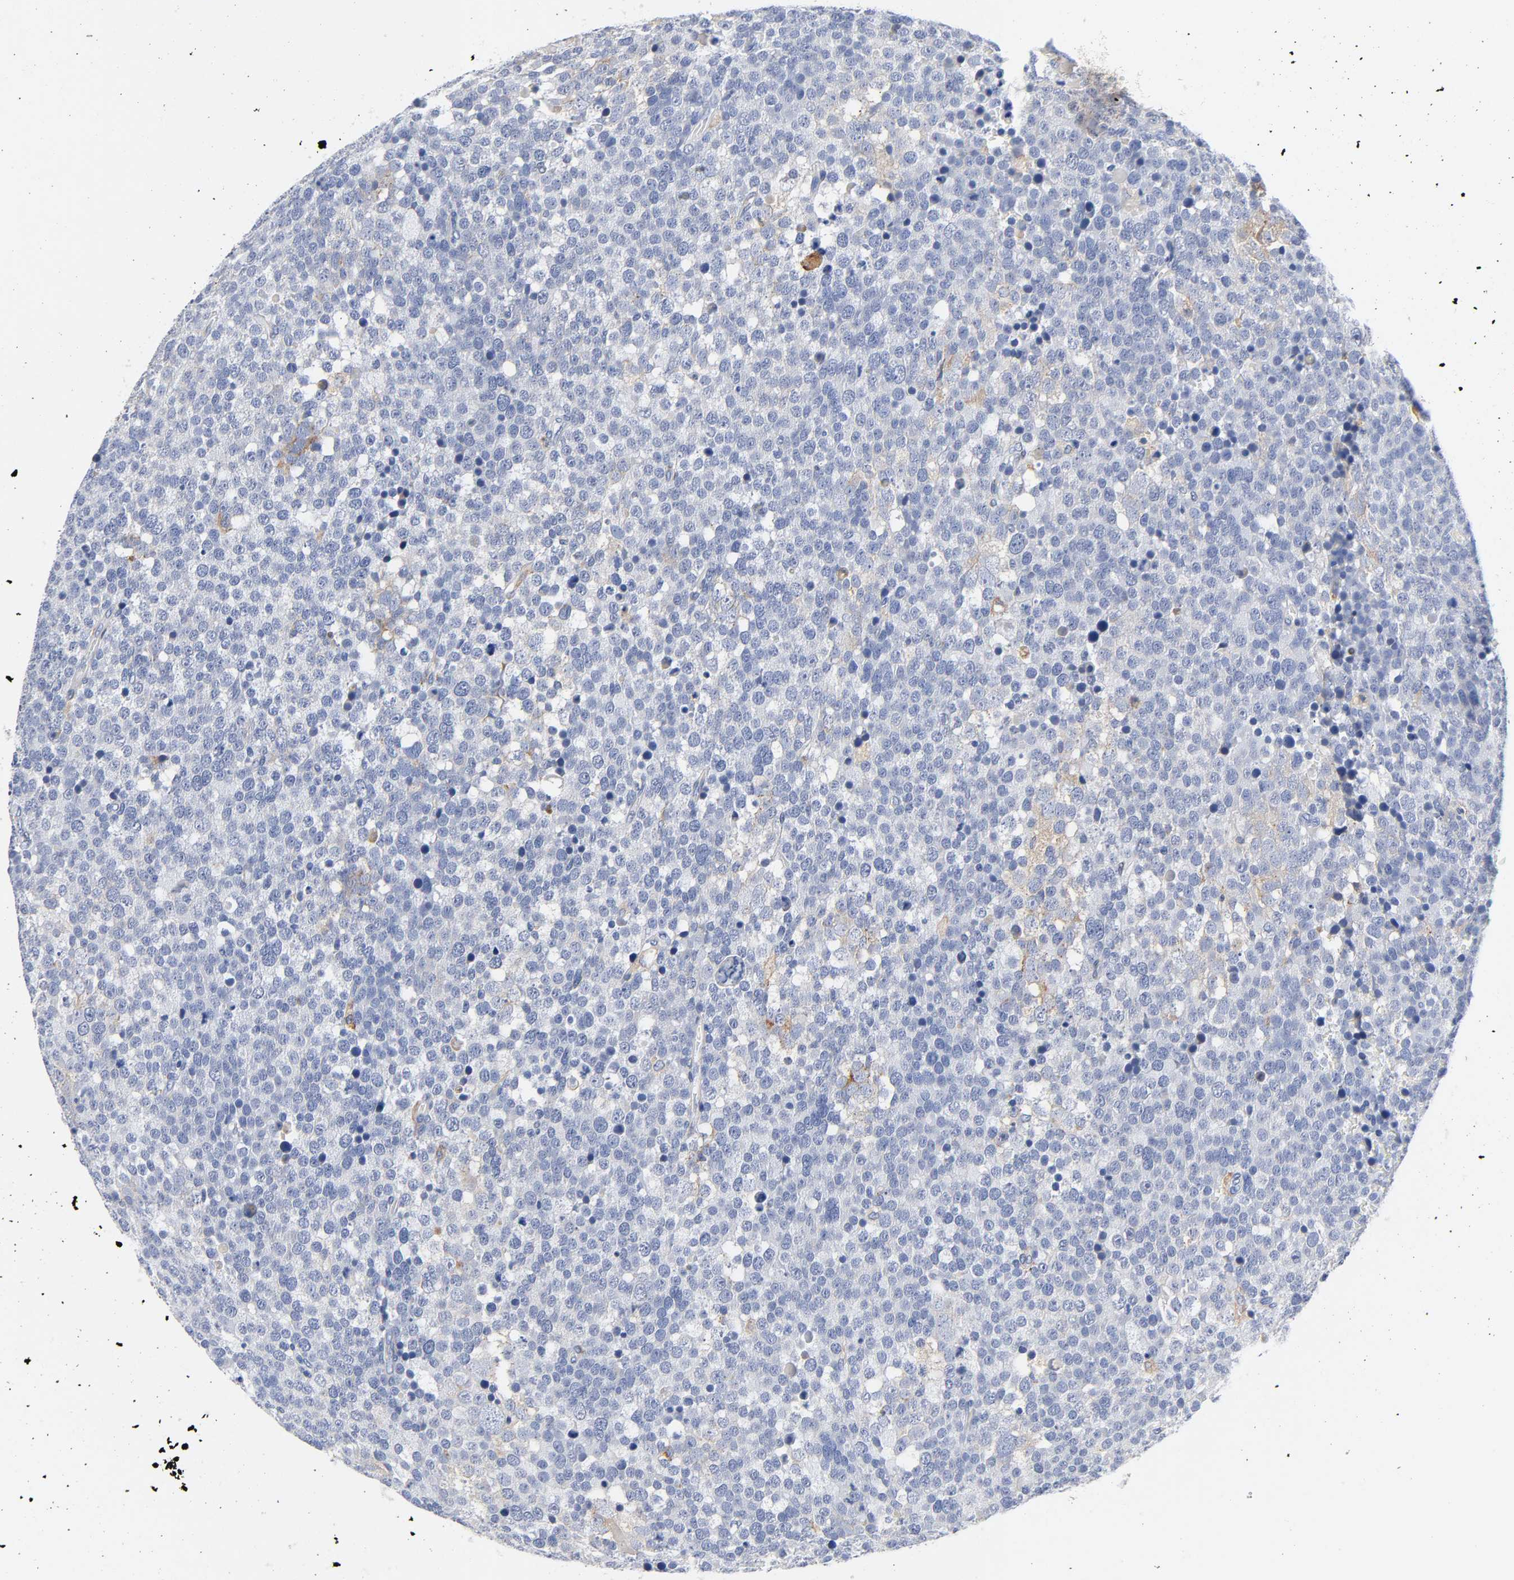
{"staining": {"intensity": "negative", "quantity": "none", "location": "none"}, "tissue": "testis cancer", "cell_type": "Tumor cells", "image_type": "cancer", "snomed": [{"axis": "morphology", "description": "Seminoma, NOS"}, {"axis": "topography", "description": "Testis"}], "caption": "High magnification brightfield microscopy of seminoma (testis) stained with DAB (3,3'-diaminobenzidine) (brown) and counterstained with hematoxylin (blue): tumor cells show no significant staining. (Stains: DAB immunohistochemistry with hematoxylin counter stain, Microscopy: brightfield microscopy at high magnification).", "gene": "LRP1", "patient": {"sex": "male", "age": 71}}